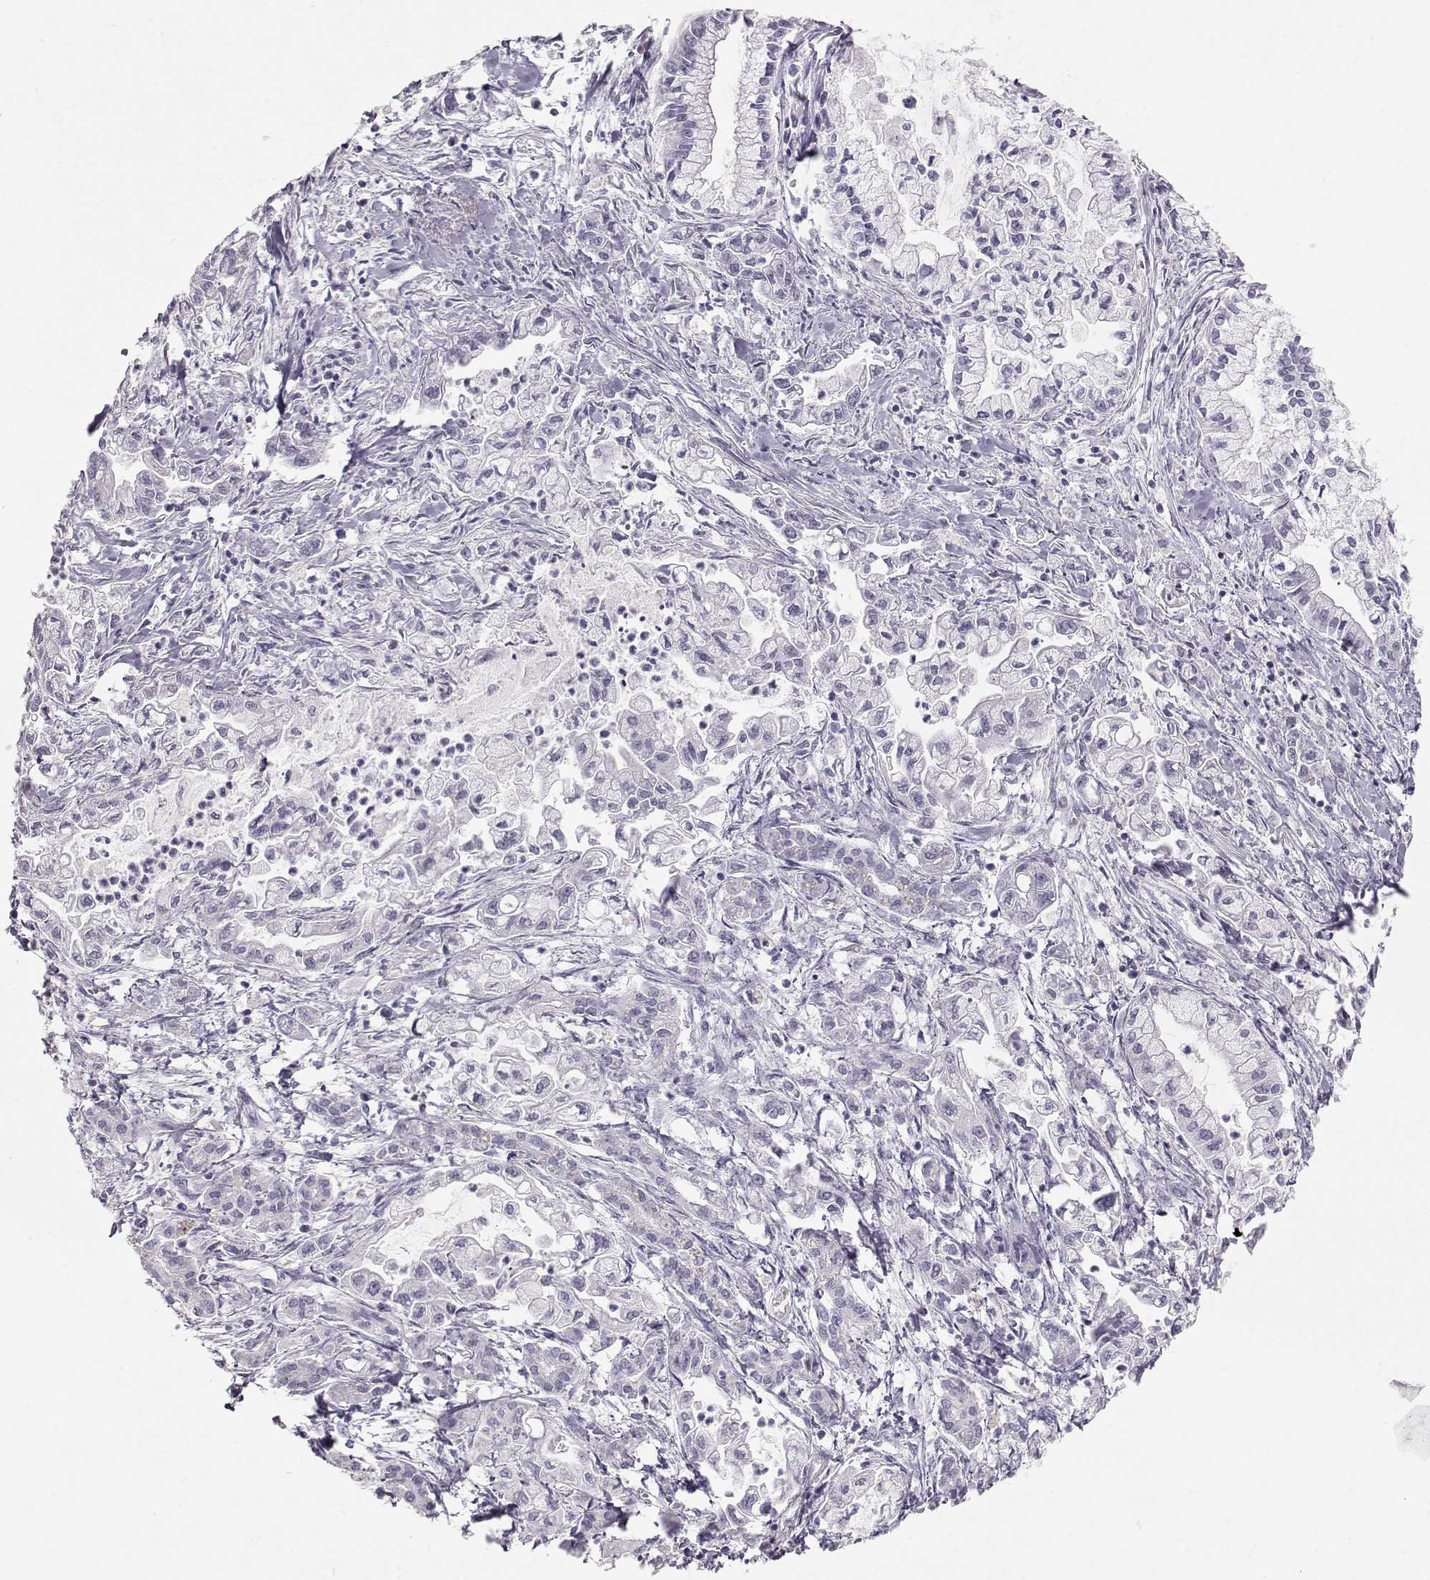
{"staining": {"intensity": "negative", "quantity": "none", "location": "none"}, "tissue": "pancreatic cancer", "cell_type": "Tumor cells", "image_type": "cancer", "snomed": [{"axis": "morphology", "description": "Adenocarcinoma, NOS"}, {"axis": "topography", "description": "Pancreas"}], "caption": "High power microscopy histopathology image of an immunohistochemistry (IHC) image of adenocarcinoma (pancreatic), revealing no significant positivity in tumor cells. Brightfield microscopy of immunohistochemistry (IHC) stained with DAB (3,3'-diaminobenzidine) (brown) and hematoxylin (blue), captured at high magnification.", "gene": "FAM205A", "patient": {"sex": "male", "age": 54}}